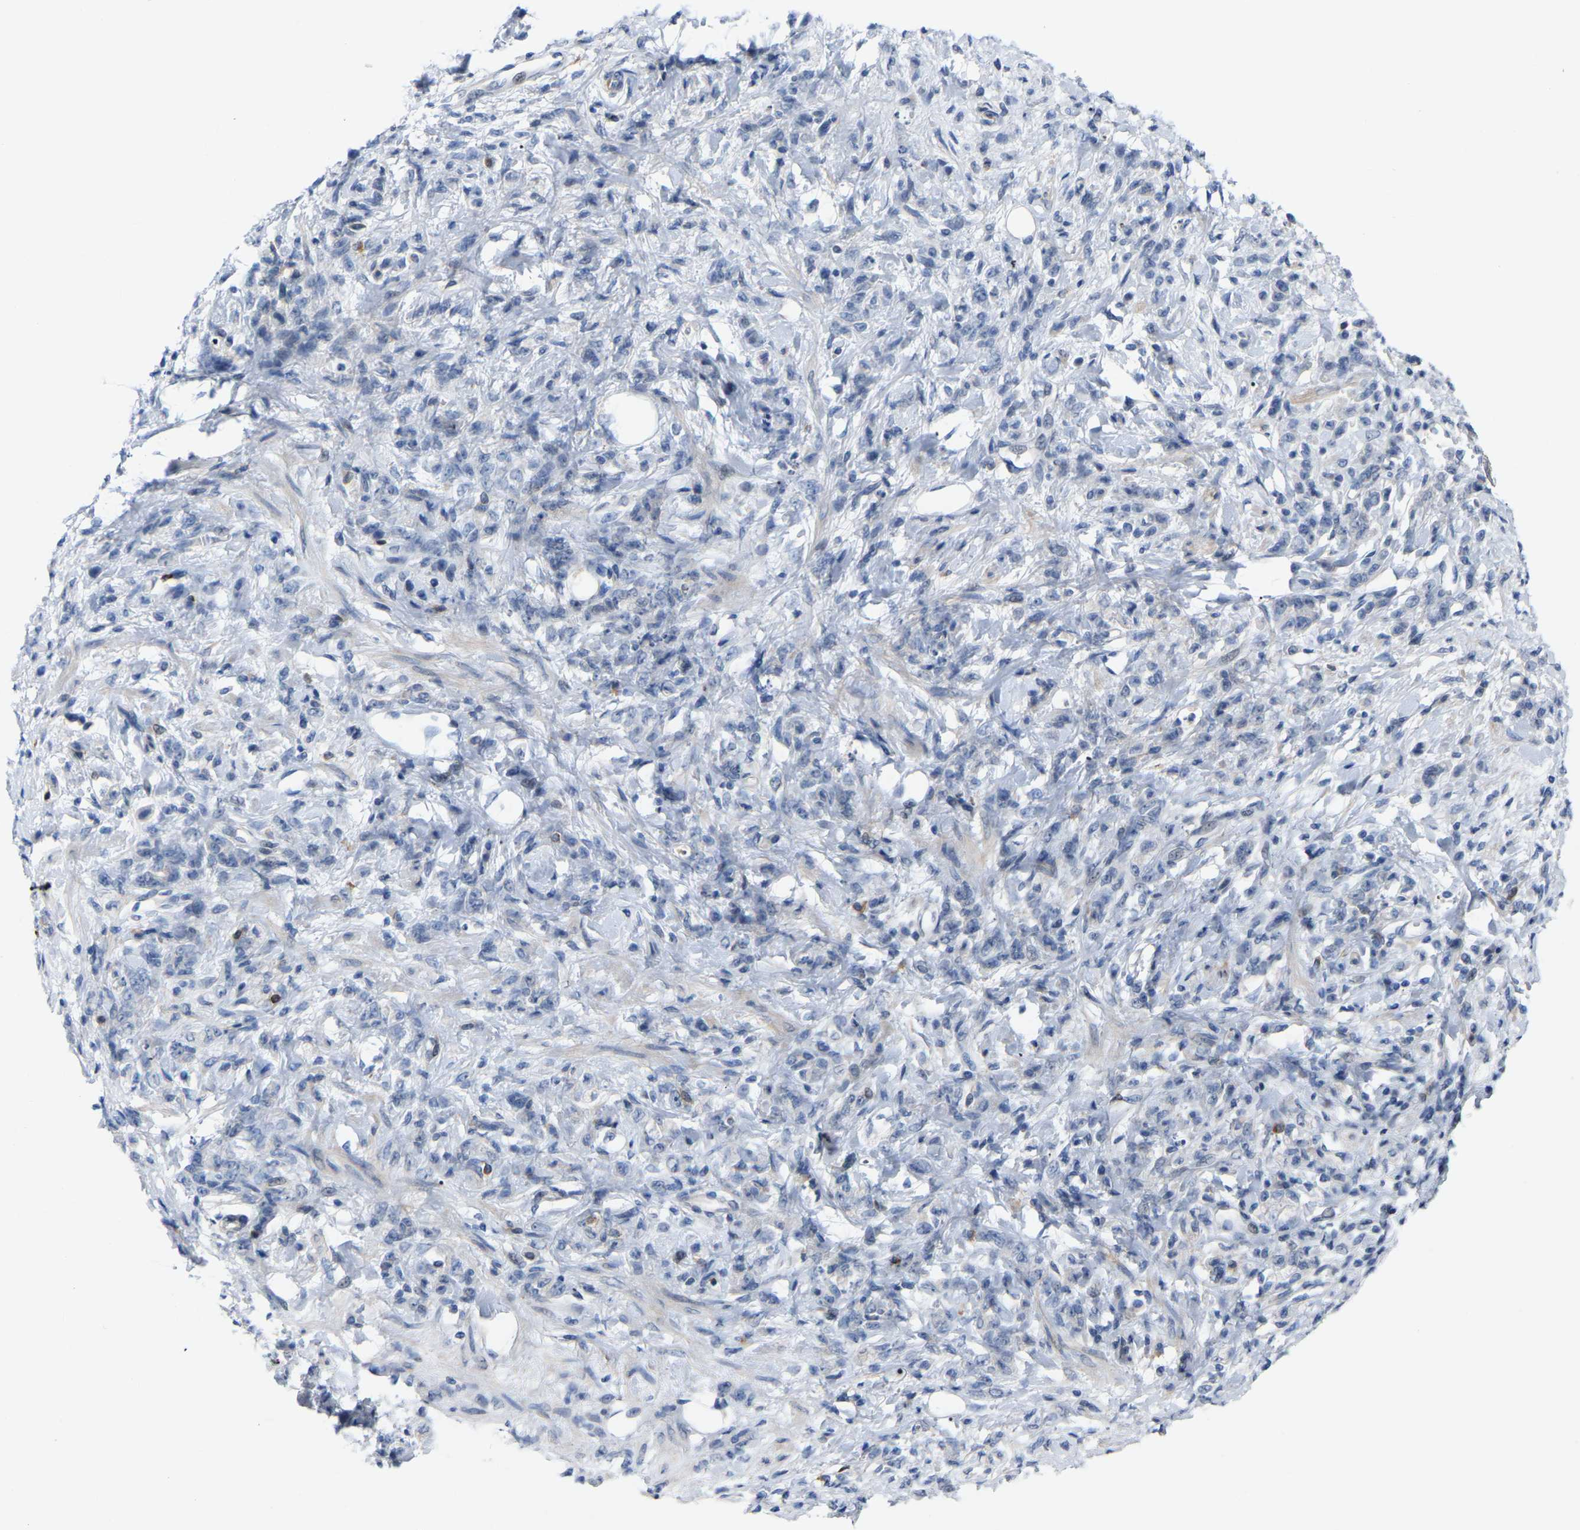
{"staining": {"intensity": "negative", "quantity": "none", "location": "none"}, "tissue": "stomach cancer", "cell_type": "Tumor cells", "image_type": "cancer", "snomed": [{"axis": "morphology", "description": "Normal tissue, NOS"}, {"axis": "morphology", "description": "Adenocarcinoma, NOS"}, {"axis": "topography", "description": "Stomach"}], "caption": "Immunohistochemistry of stomach cancer reveals no staining in tumor cells.", "gene": "ABTB2", "patient": {"sex": "male", "age": 82}}